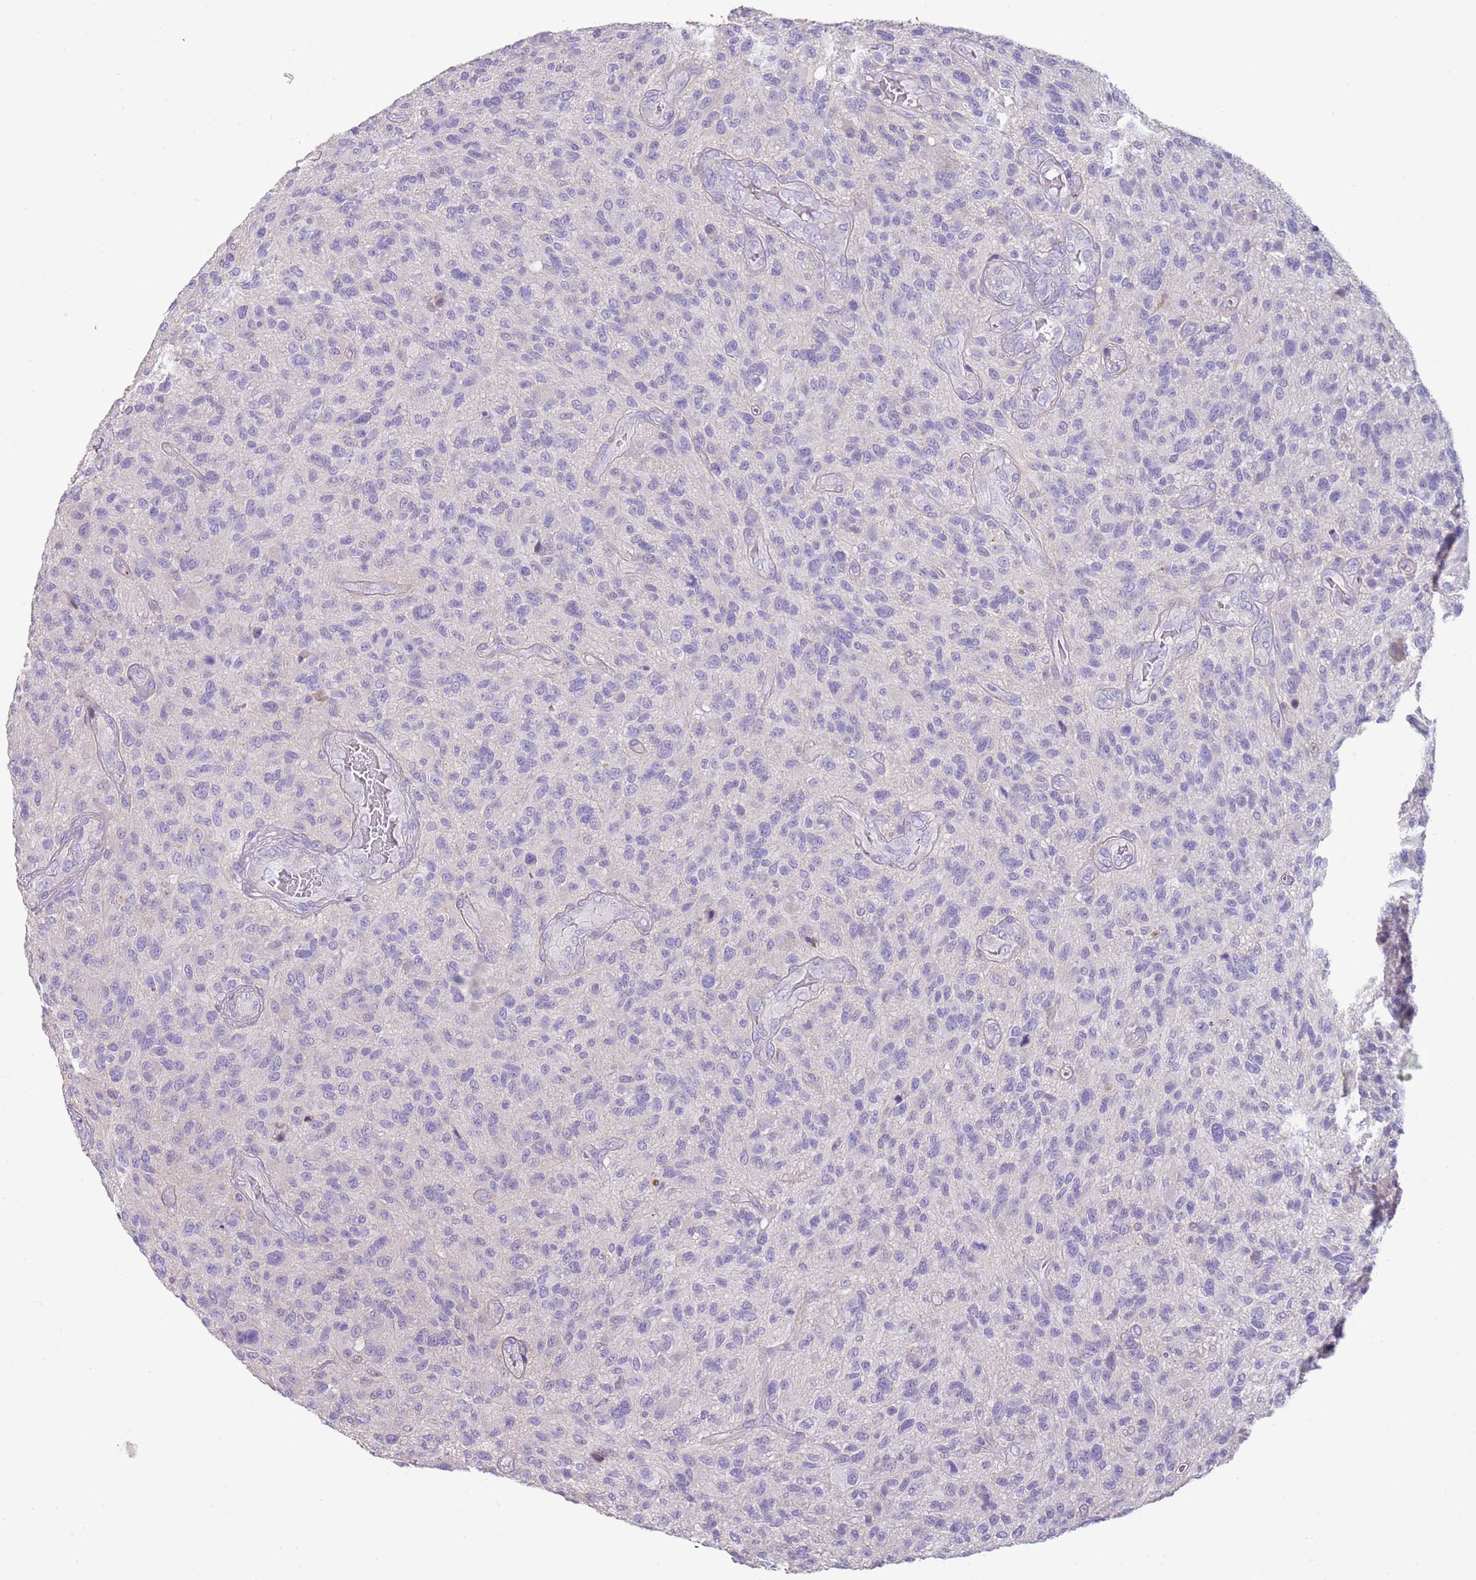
{"staining": {"intensity": "negative", "quantity": "none", "location": "none"}, "tissue": "glioma", "cell_type": "Tumor cells", "image_type": "cancer", "snomed": [{"axis": "morphology", "description": "Glioma, malignant, High grade"}, {"axis": "topography", "description": "Brain"}], "caption": "A high-resolution photomicrograph shows immunohistochemistry (IHC) staining of glioma, which demonstrates no significant positivity in tumor cells.", "gene": "NBPF3", "patient": {"sex": "male", "age": 47}}